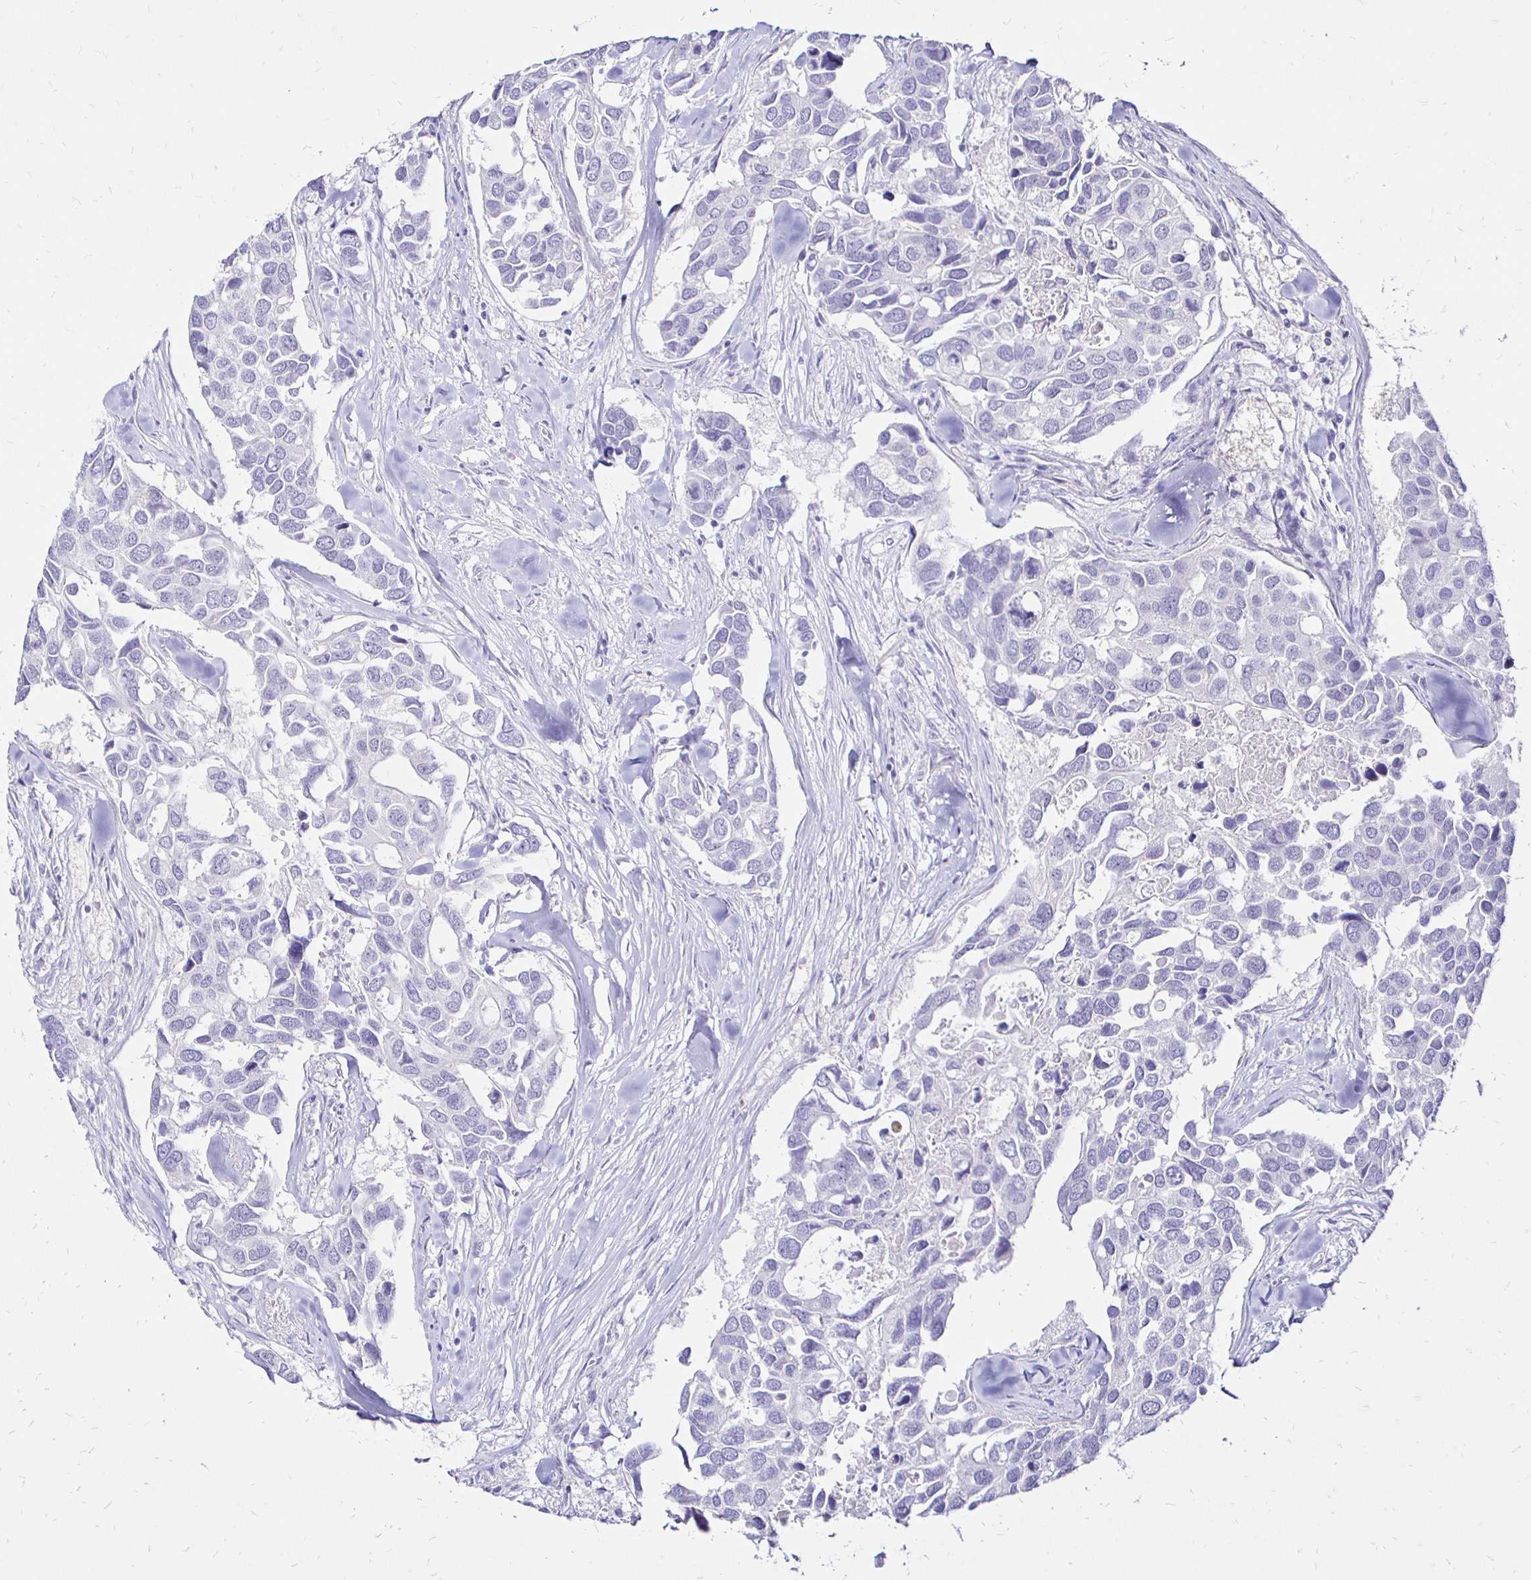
{"staining": {"intensity": "negative", "quantity": "none", "location": "none"}, "tissue": "breast cancer", "cell_type": "Tumor cells", "image_type": "cancer", "snomed": [{"axis": "morphology", "description": "Duct carcinoma"}, {"axis": "topography", "description": "Breast"}], "caption": "Immunohistochemical staining of invasive ductal carcinoma (breast) demonstrates no significant expression in tumor cells. (IHC, brightfield microscopy, high magnification).", "gene": "IRGC", "patient": {"sex": "female", "age": 83}}